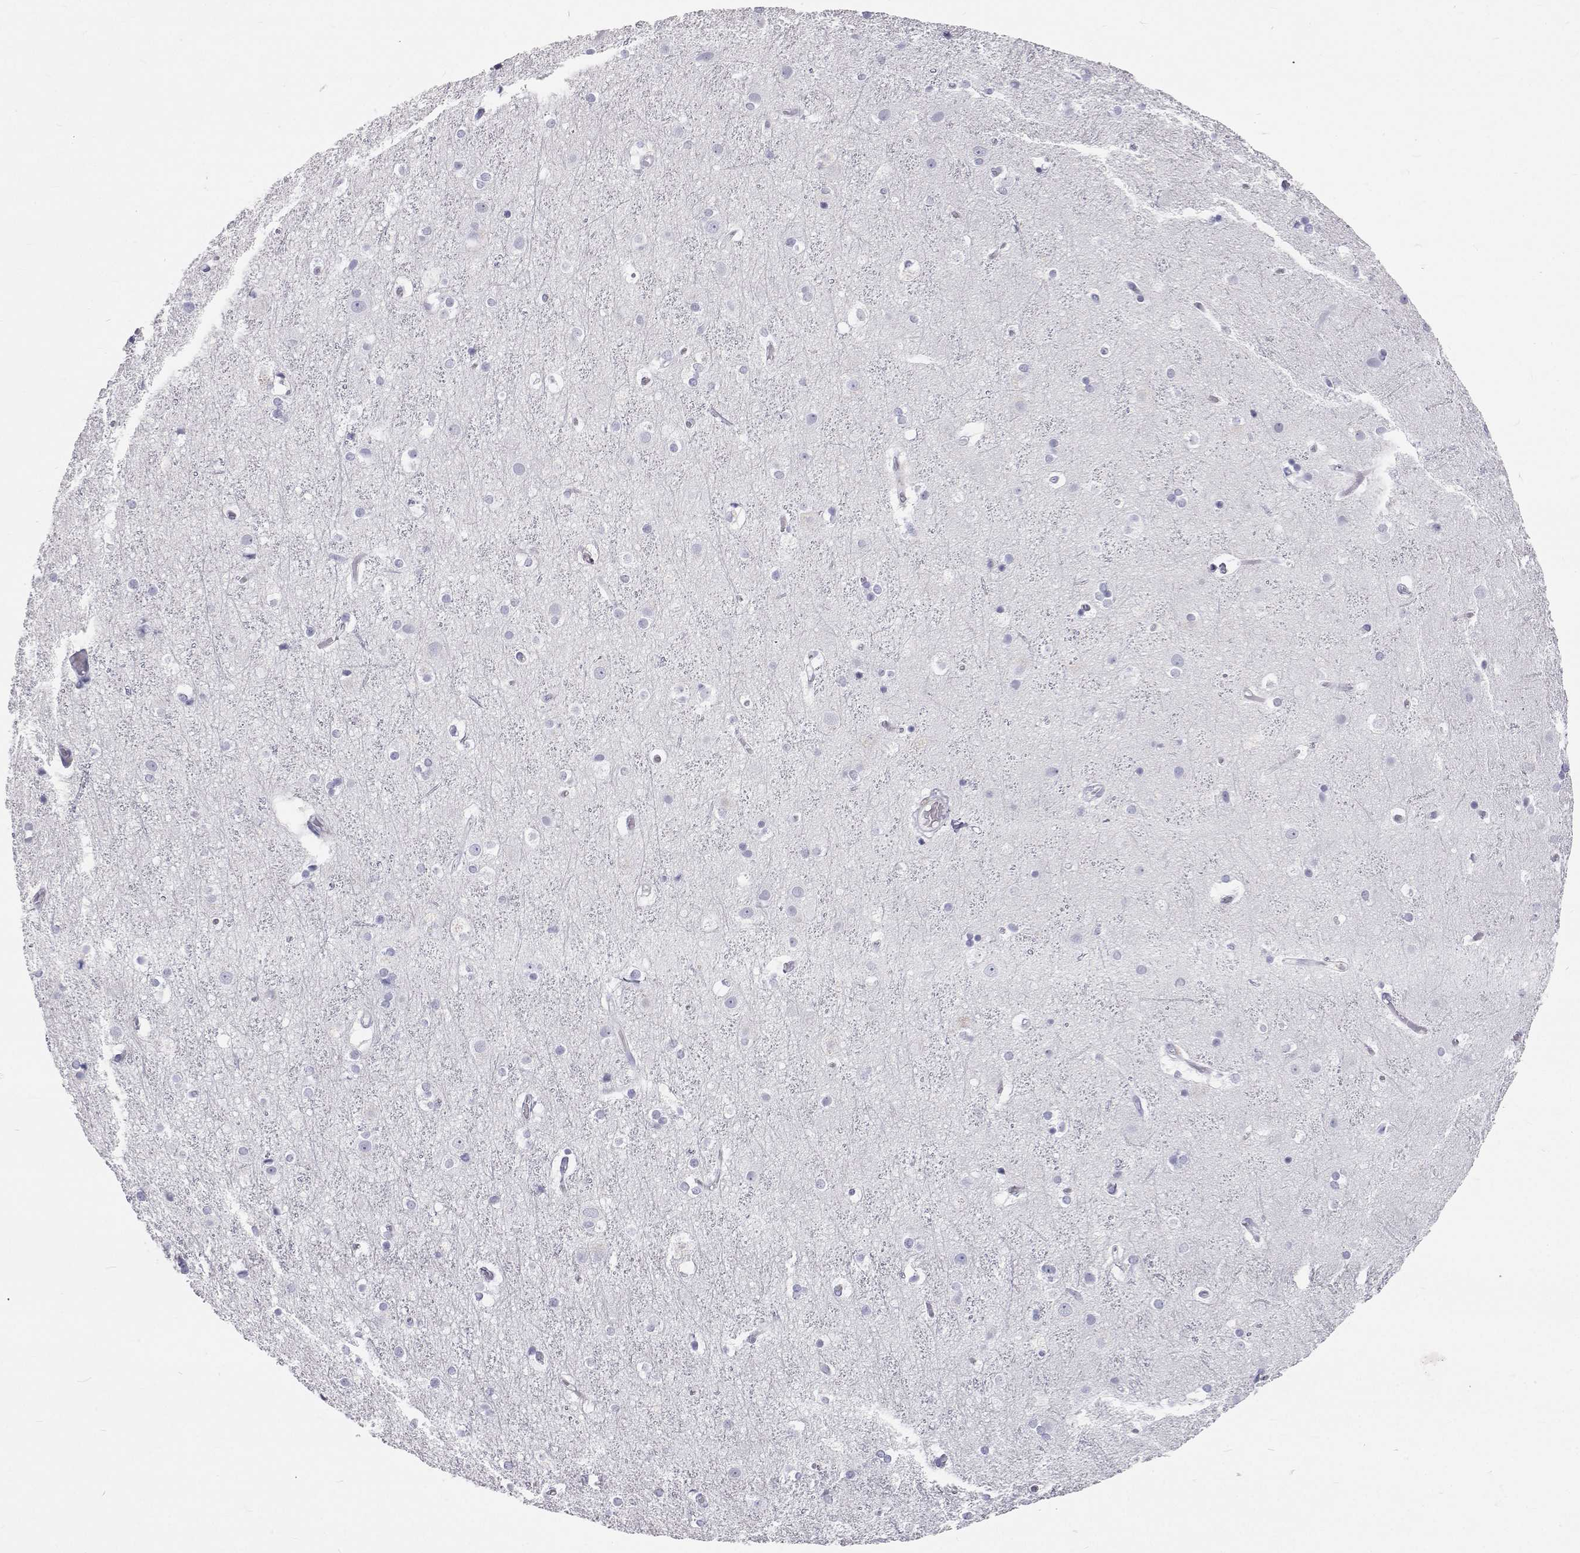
{"staining": {"intensity": "negative", "quantity": "none", "location": "none"}, "tissue": "cerebral cortex", "cell_type": "Endothelial cells", "image_type": "normal", "snomed": [{"axis": "morphology", "description": "Normal tissue, NOS"}, {"axis": "topography", "description": "Cerebral cortex"}], "caption": "Immunohistochemical staining of unremarkable cerebral cortex displays no significant staining in endothelial cells.", "gene": "SFTPB", "patient": {"sex": "female", "age": 52}}